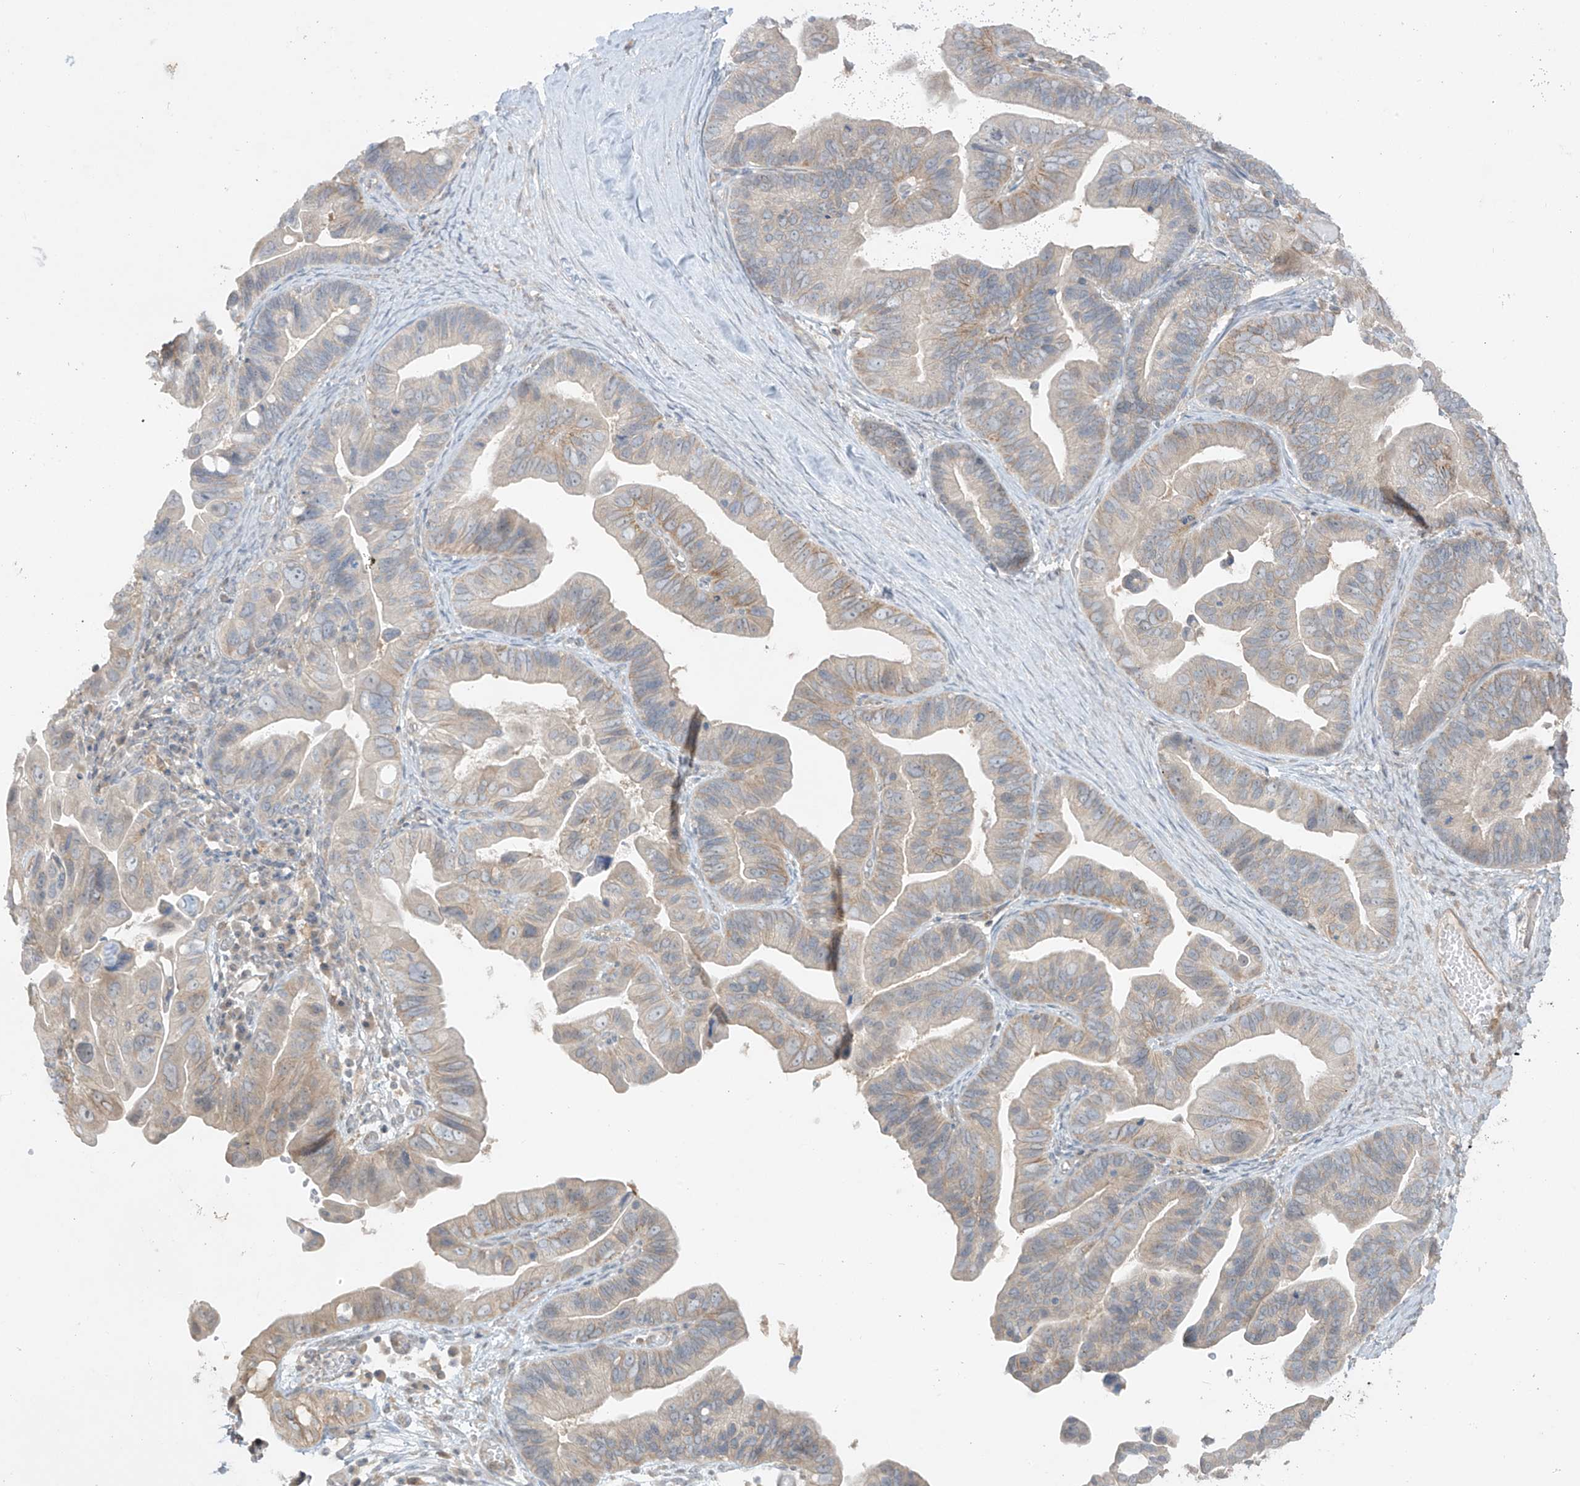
{"staining": {"intensity": "weak", "quantity": "<25%", "location": "cytoplasmic/membranous"}, "tissue": "ovarian cancer", "cell_type": "Tumor cells", "image_type": "cancer", "snomed": [{"axis": "morphology", "description": "Cystadenocarcinoma, serous, NOS"}, {"axis": "topography", "description": "Ovary"}], "caption": "This is an IHC image of ovarian serous cystadenocarcinoma. There is no expression in tumor cells.", "gene": "ANGEL2", "patient": {"sex": "female", "age": 56}}